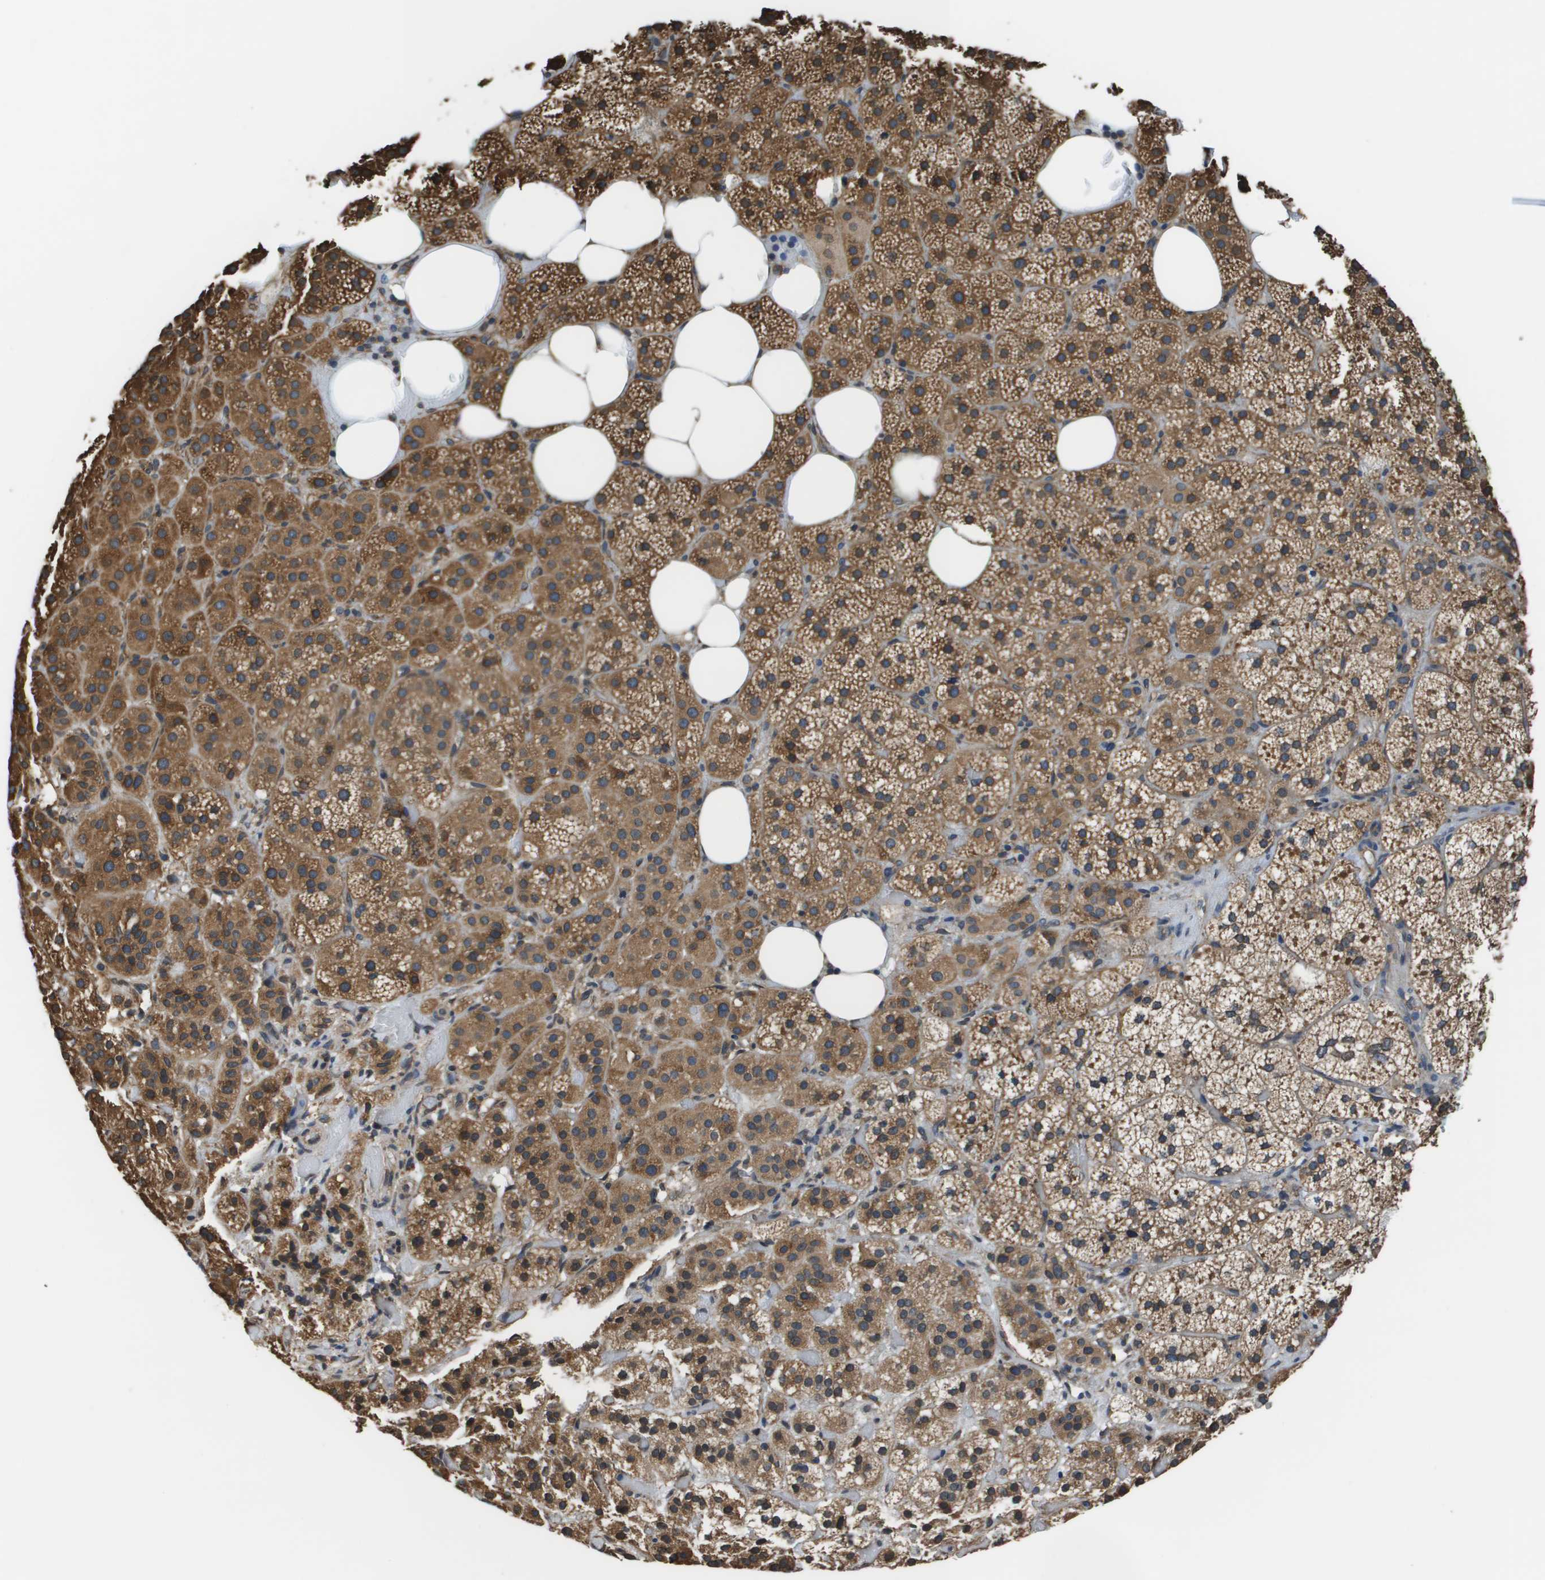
{"staining": {"intensity": "moderate", "quantity": ">75%", "location": "cytoplasmic/membranous"}, "tissue": "adrenal gland", "cell_type": "Glandular cells", "image_type": "normal", "snomed": [{"axis": "morphology", "description": "Normal tissue, NOS"}, {"axis": "topography", "description": "Adrenal gland"}], "caption": "Approximately >75% of glandular cells in unremarkable human adrenal gland exhibit moderate cytoplasmic/membranous protein expression as visualized by brown immunohistochemical staining.", "gene": "SEC62", "patient": {"sex": "female", "age": 59}}